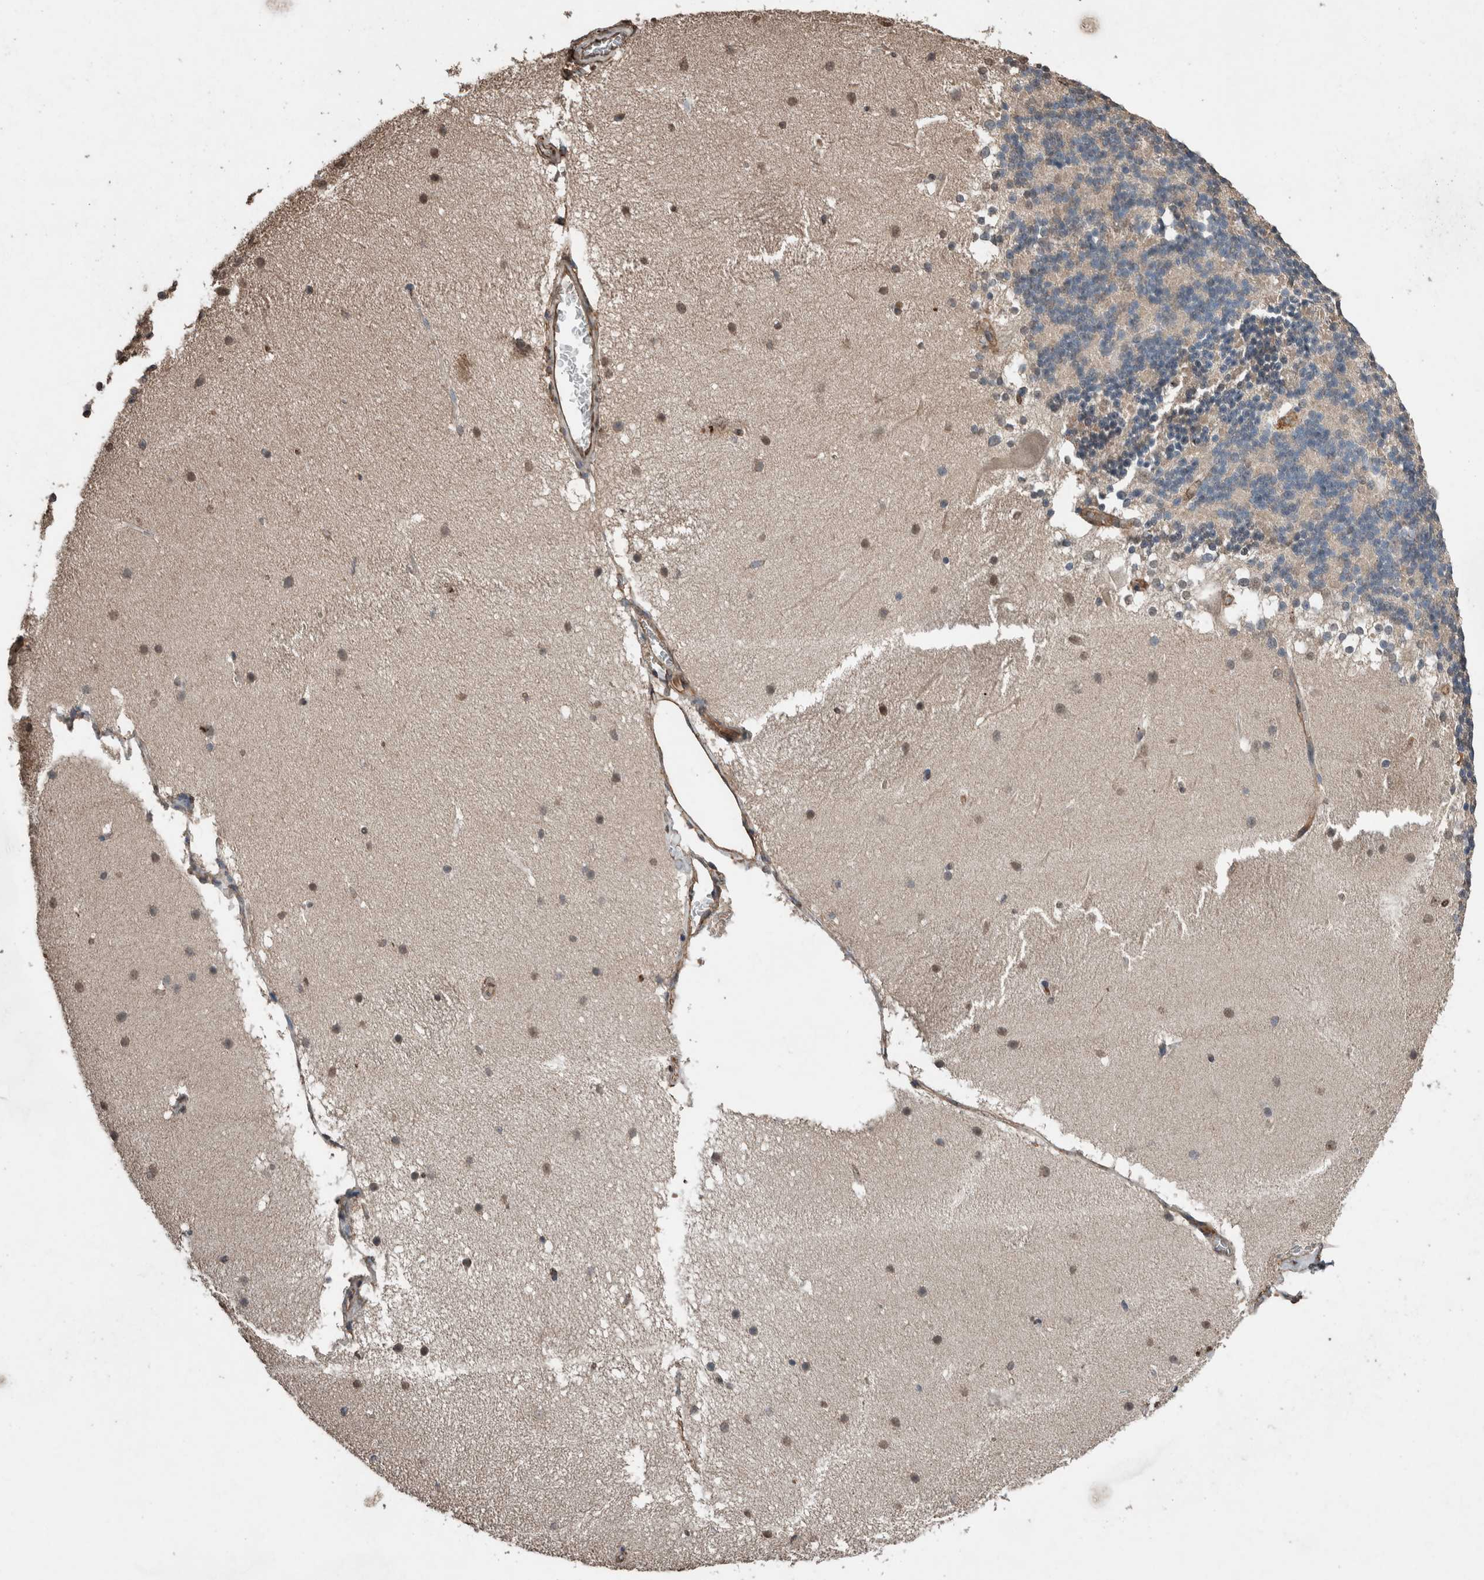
{"staining": {"intensity": "negative", "quantity": "none", "location": "none"}, "tissue": "cerebellum", "cell_type": "Cells in granular layer", "image_type": "normal", "snomed": [{"axis": "morphology", "description": "Normal tissue, NOS"}, {"axis": "topography", "description": "Cerebellum"}], "caption": "Immunohistochemical staining of normal human cerebellum displays no significant positivity in cells in granular layer.", "gene": "S100A10", "patient": {"sex": "female", "age": 19}}